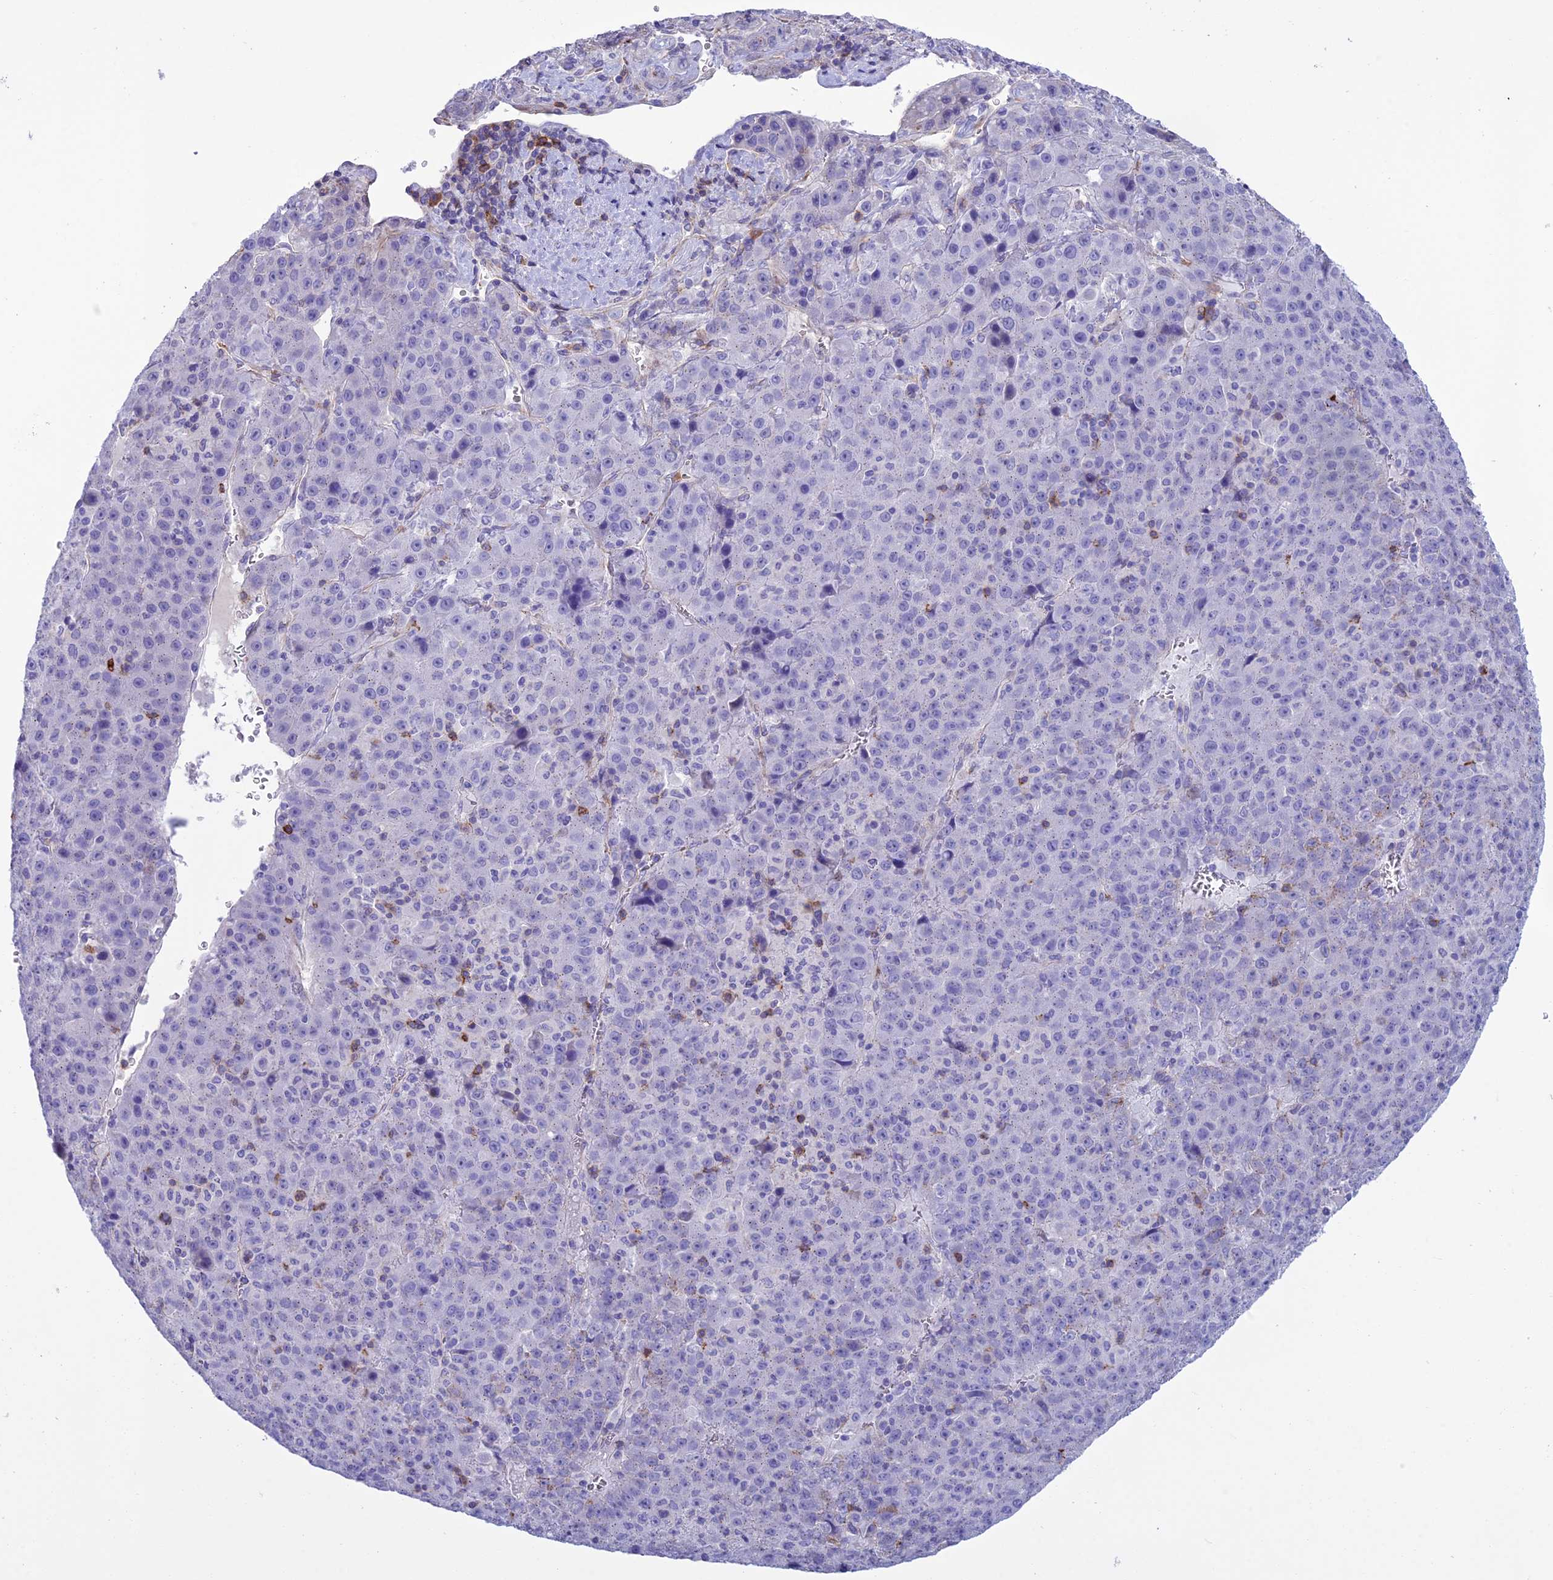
{"staining": {"intensity": "negative", "quantity": "none", "location": "none"}, "tissue": "liver cancer", "cell_type": "Tumor cells", "image_type": "cancer", "snomed": [{"axis": "morphology", "description": "Carcinoma, Hepatocellular, NOS"}, {"axis": "topography", "description": "Liver"}], "caption": "High power microscopy micrograph of an IHC micrograph of liver hepatocellular carcinoma, revealing no significant positivity in tumor cells.", "gene": "OR1Q1", "patient": {"sex": "female", "age": 53}}